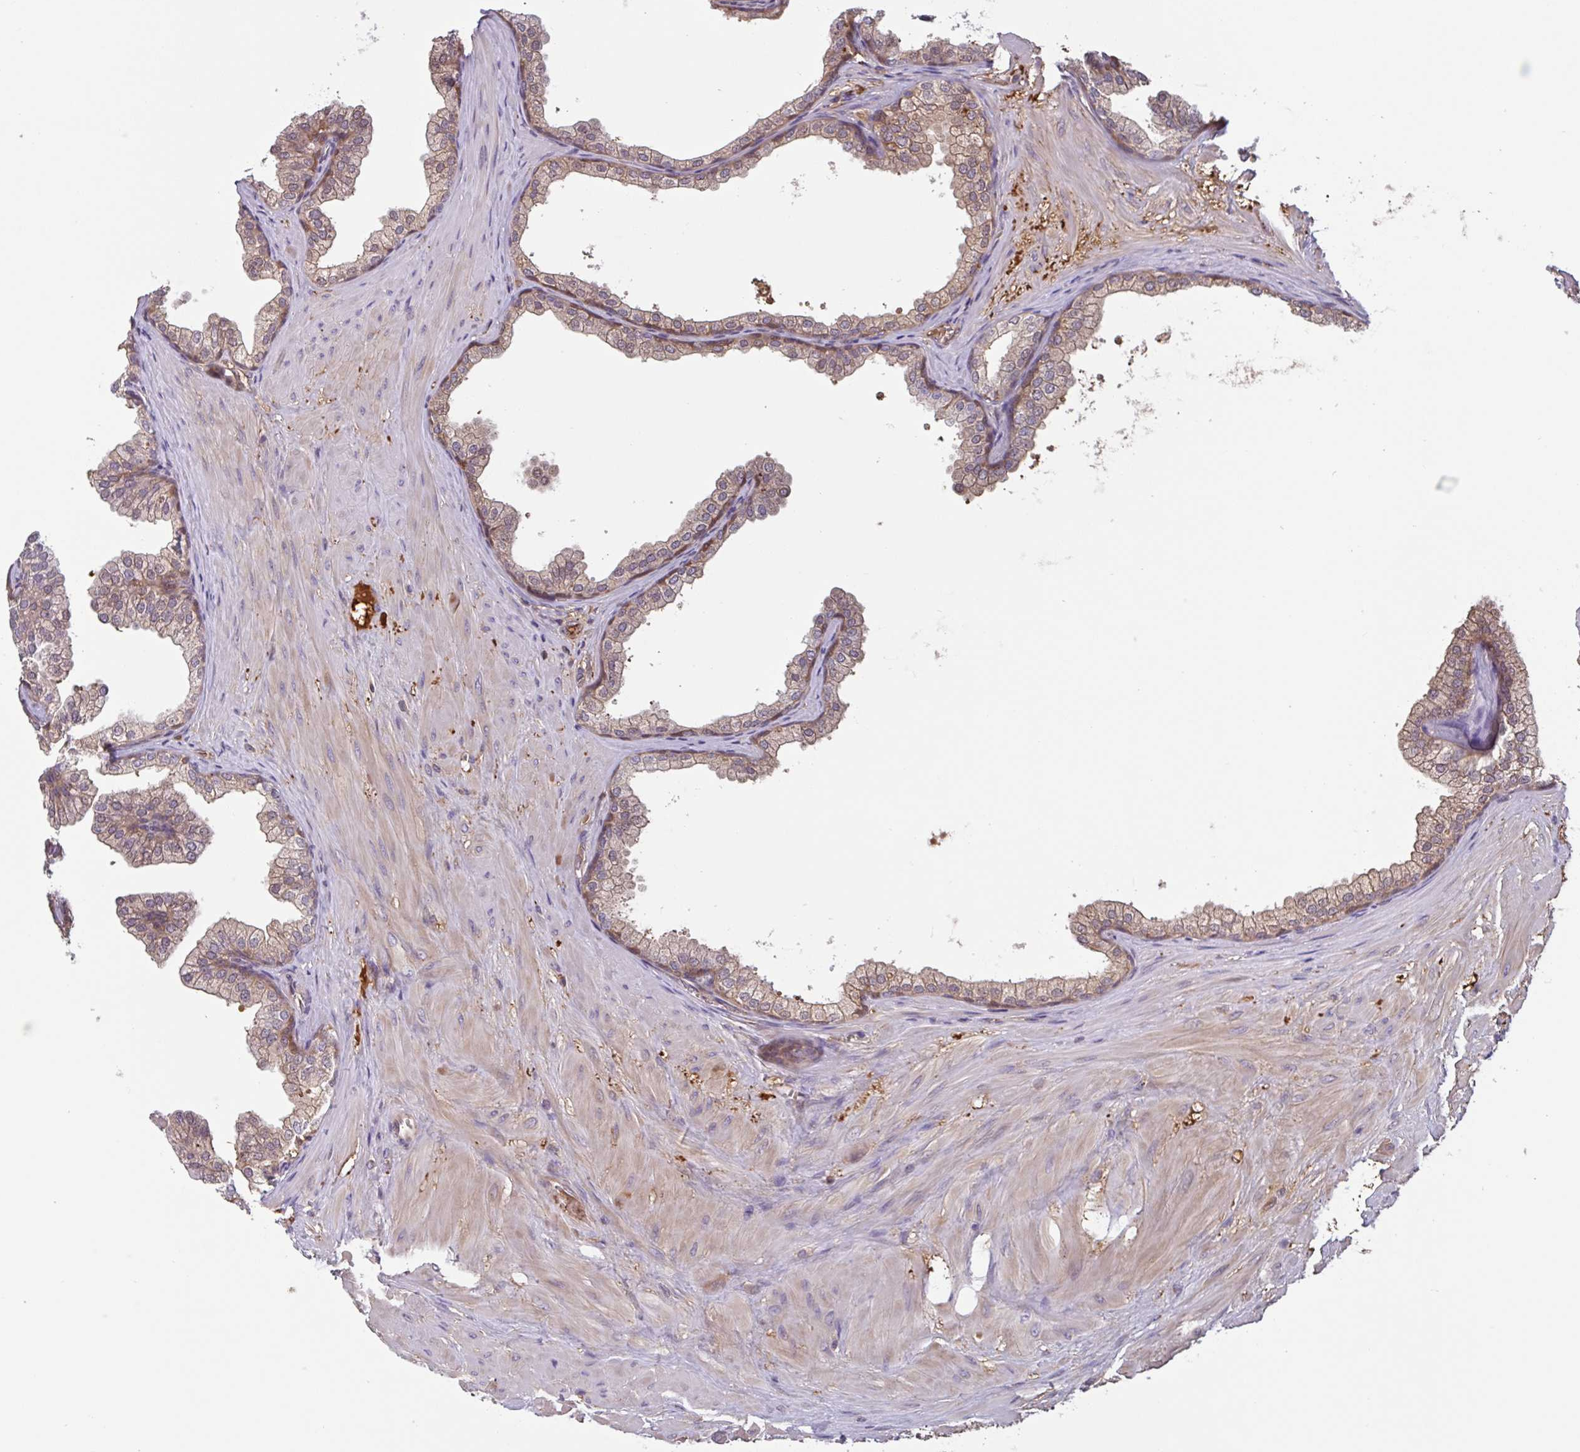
{"staining": {"intensity": "moderate", "quantity": "25%-75%", "location": "cytoplasmic/membranous"}, "tissue": "prostate", "cell_type": "Glandular cells", "image_type": "normal", "snomed": [{"axis": "morphology", "description": "Normal tissue, NOS"}, {"axis": "topography", "description": "Prostate"}], "caption": "Normal prostate was stained to show a protein in brown. There is medium levels of moderate cytoplasmic/membranous expression in approximately 25%-75% of glandular cells. The protein is stained brown, and the nuclei are stained in blue (DAB IHC with brightfield microscopy, high magnification).", "gene": "OTOP2", "patient": {"sex": "male", "age": 37}}